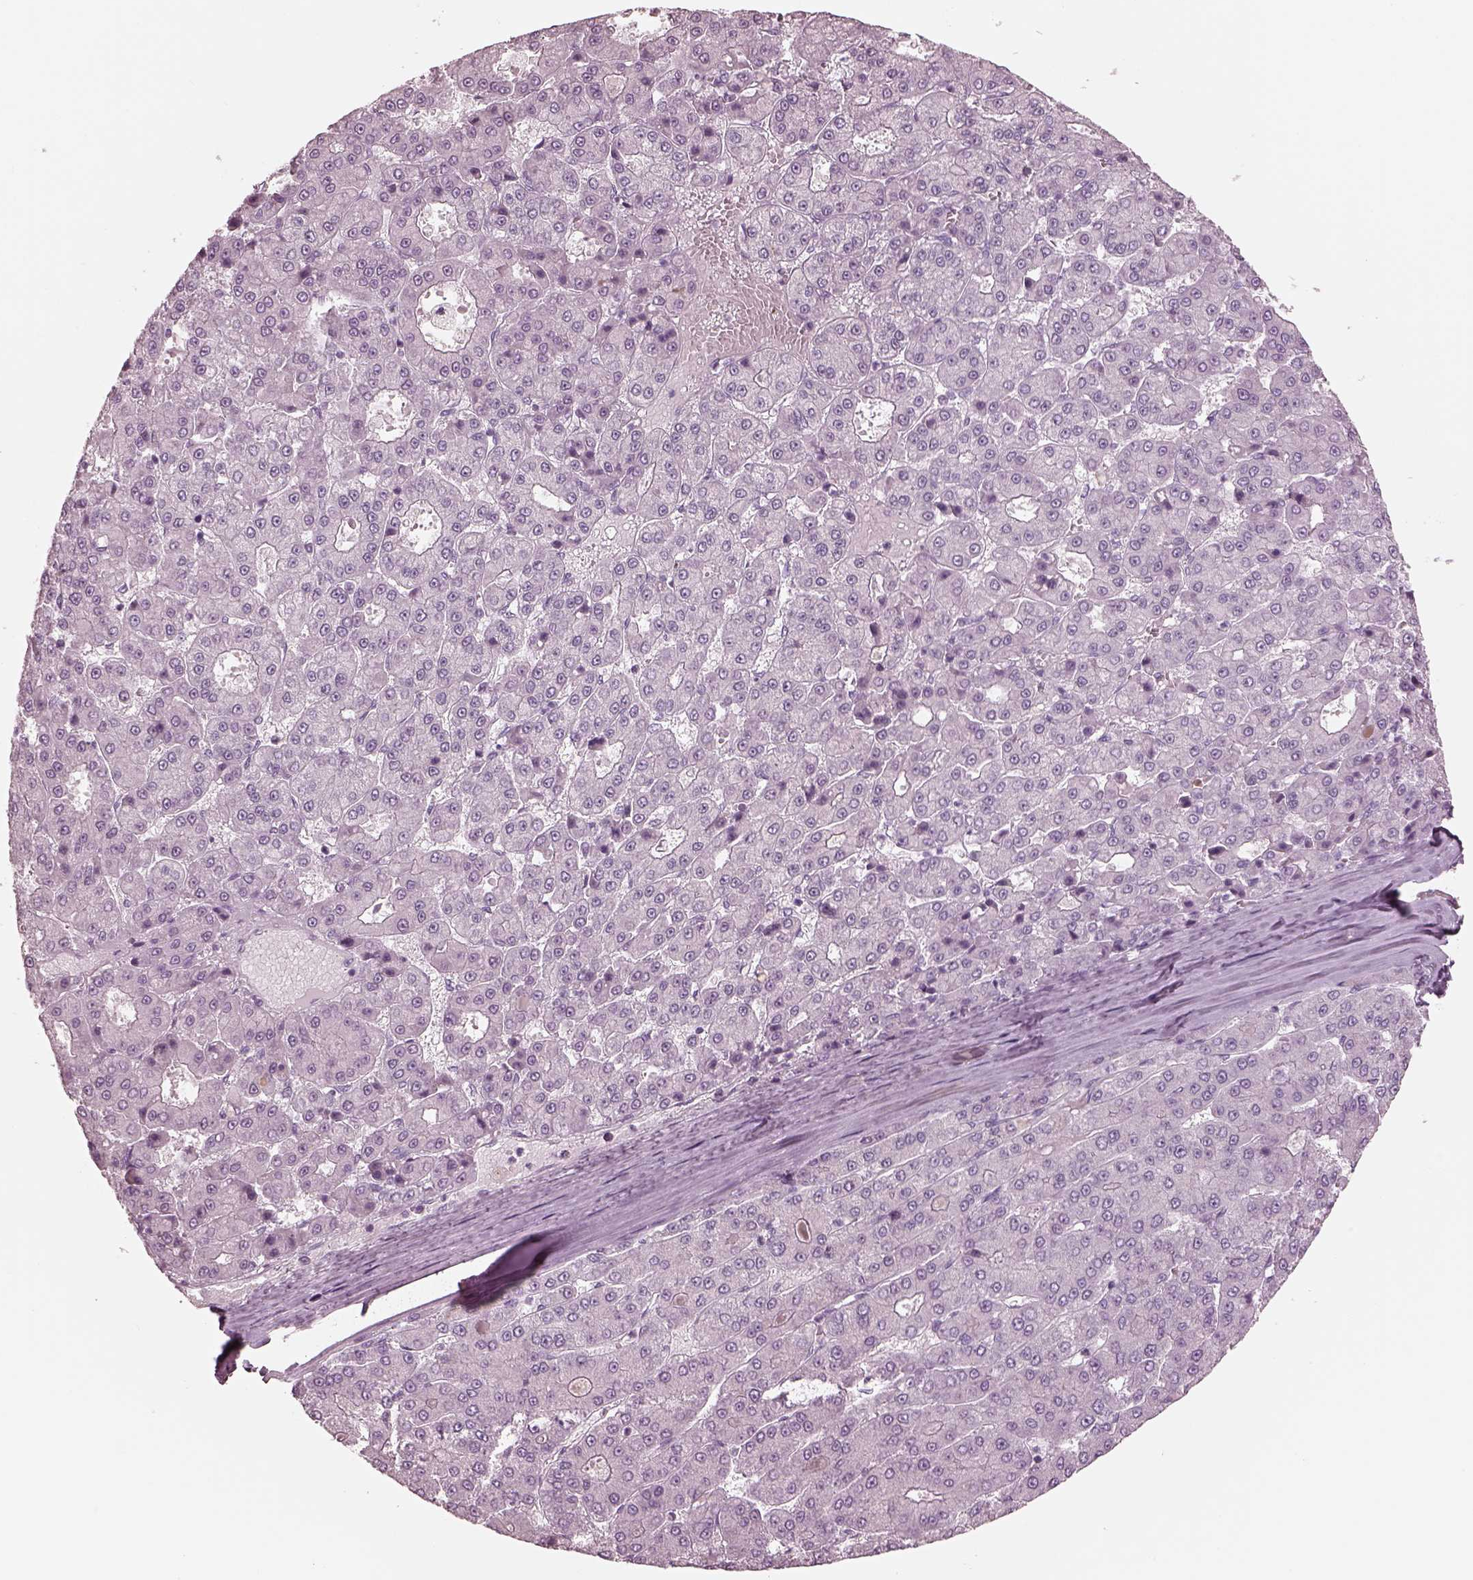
{"staining": {"intensity": "negative", "quantity": "none", "location": "none"}, "tissue": "liver cancer", "cell_type": "Tumor cells", "image_type": "cancer", "snomed": [{"axis": "morphology", "description": "Carcinoma, Hepatocellular, NOS"}, {"axis": "topography", "description": "Liver"}], "caption": "Human liver cancer (hepatocellular carcinoma) stained for a protein using immunohistochemistry displays no staining in tumor cells.", "gene": "KRTAP24-1", "patient": {"sex": "male", "age": 70}}